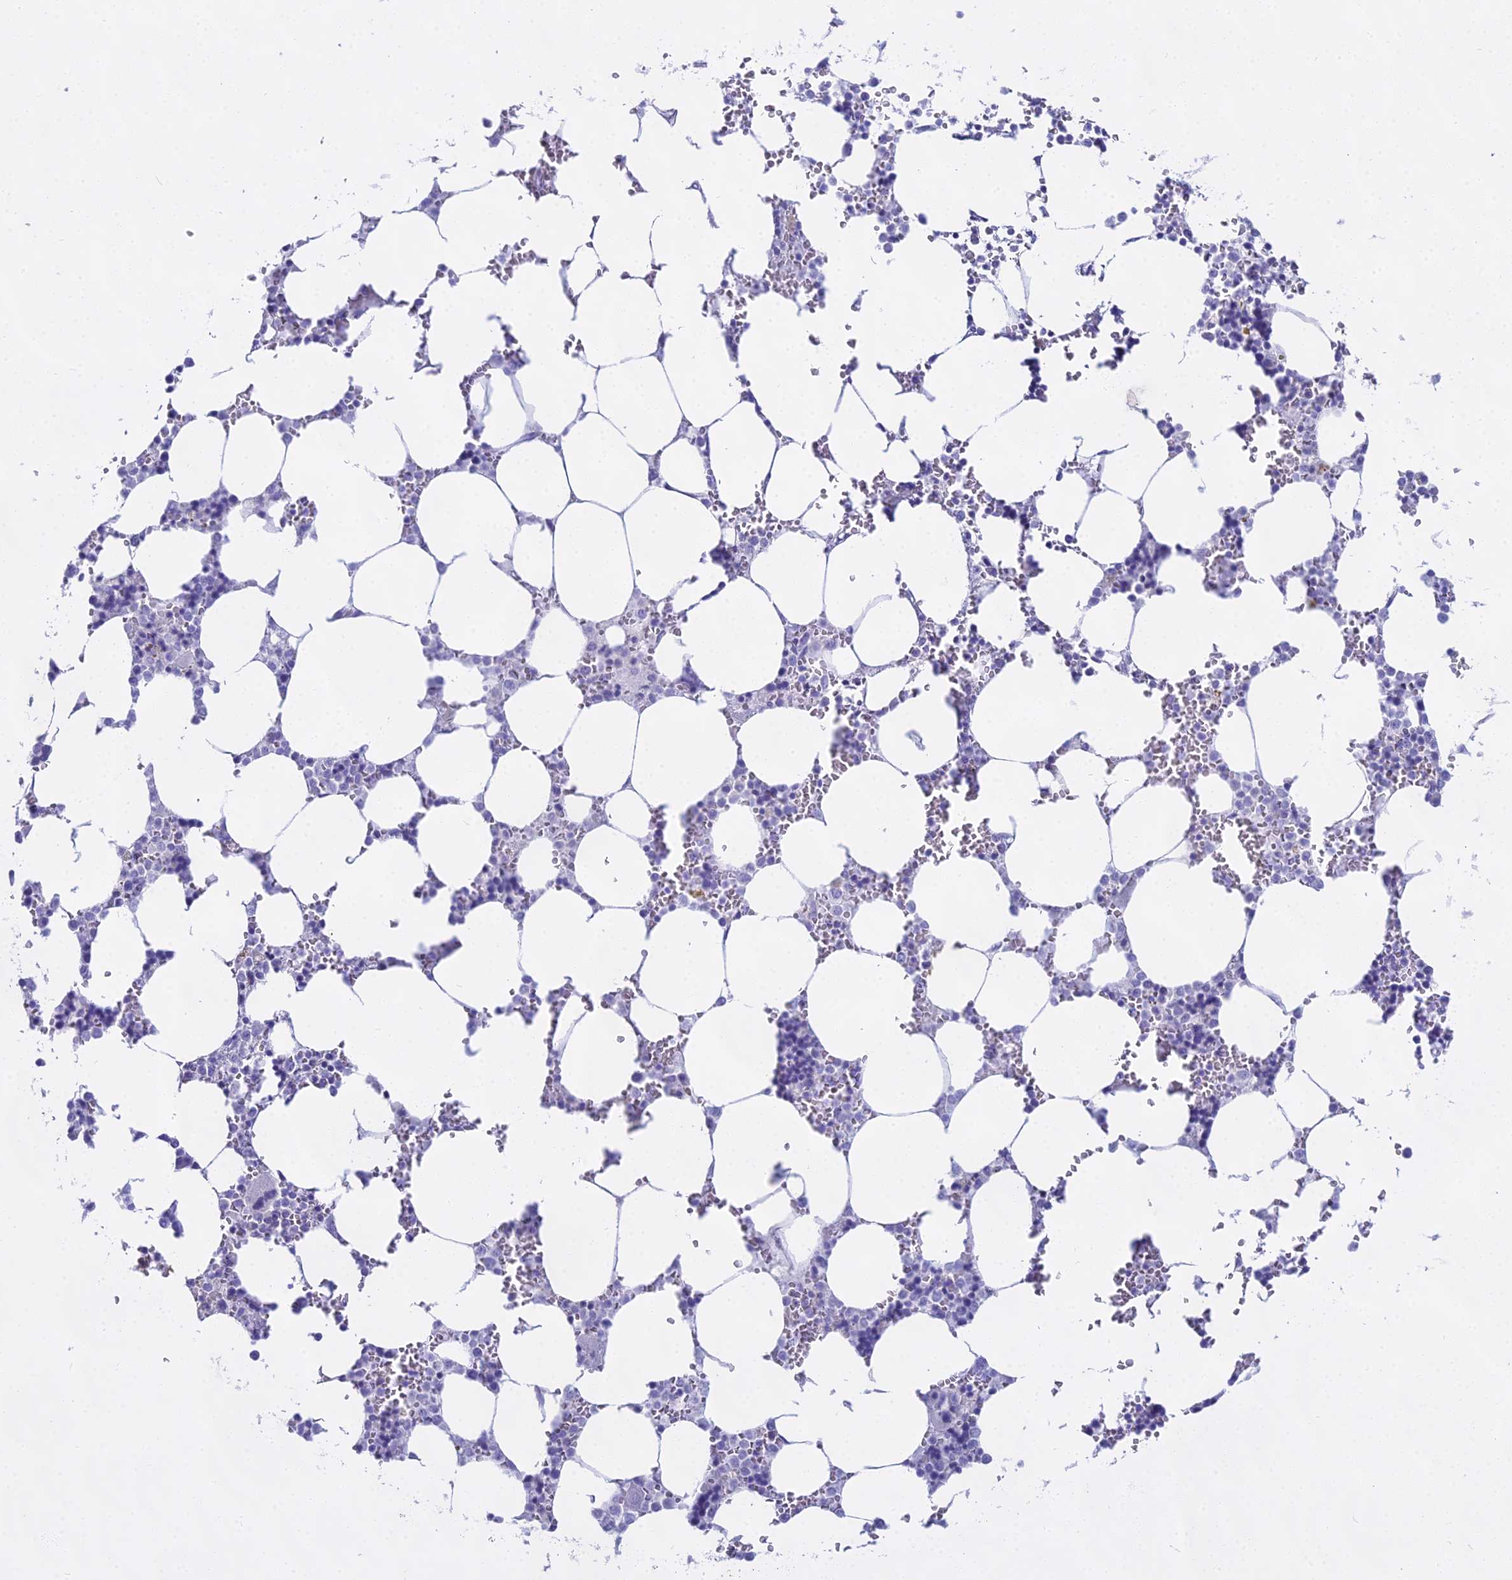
{"staining": {"intensity": "negative", "quantity": "none", "location": "none"}, "tissue": "bone marrow", "cell_type": "Hematopoietic cells", "image_type": "normal", "snomed": [{"axis": "morphology", "description": "Normal tissue, NOS"}, {"axis": "topography", "description": "Bone marrow"}], "caption": "This is an IHC photomicrograph of normal human bone marrow. There is no positivity in hematopoietic cells.", "gene": "CGB1", "patient": {"sex": "male", "age": 64}}